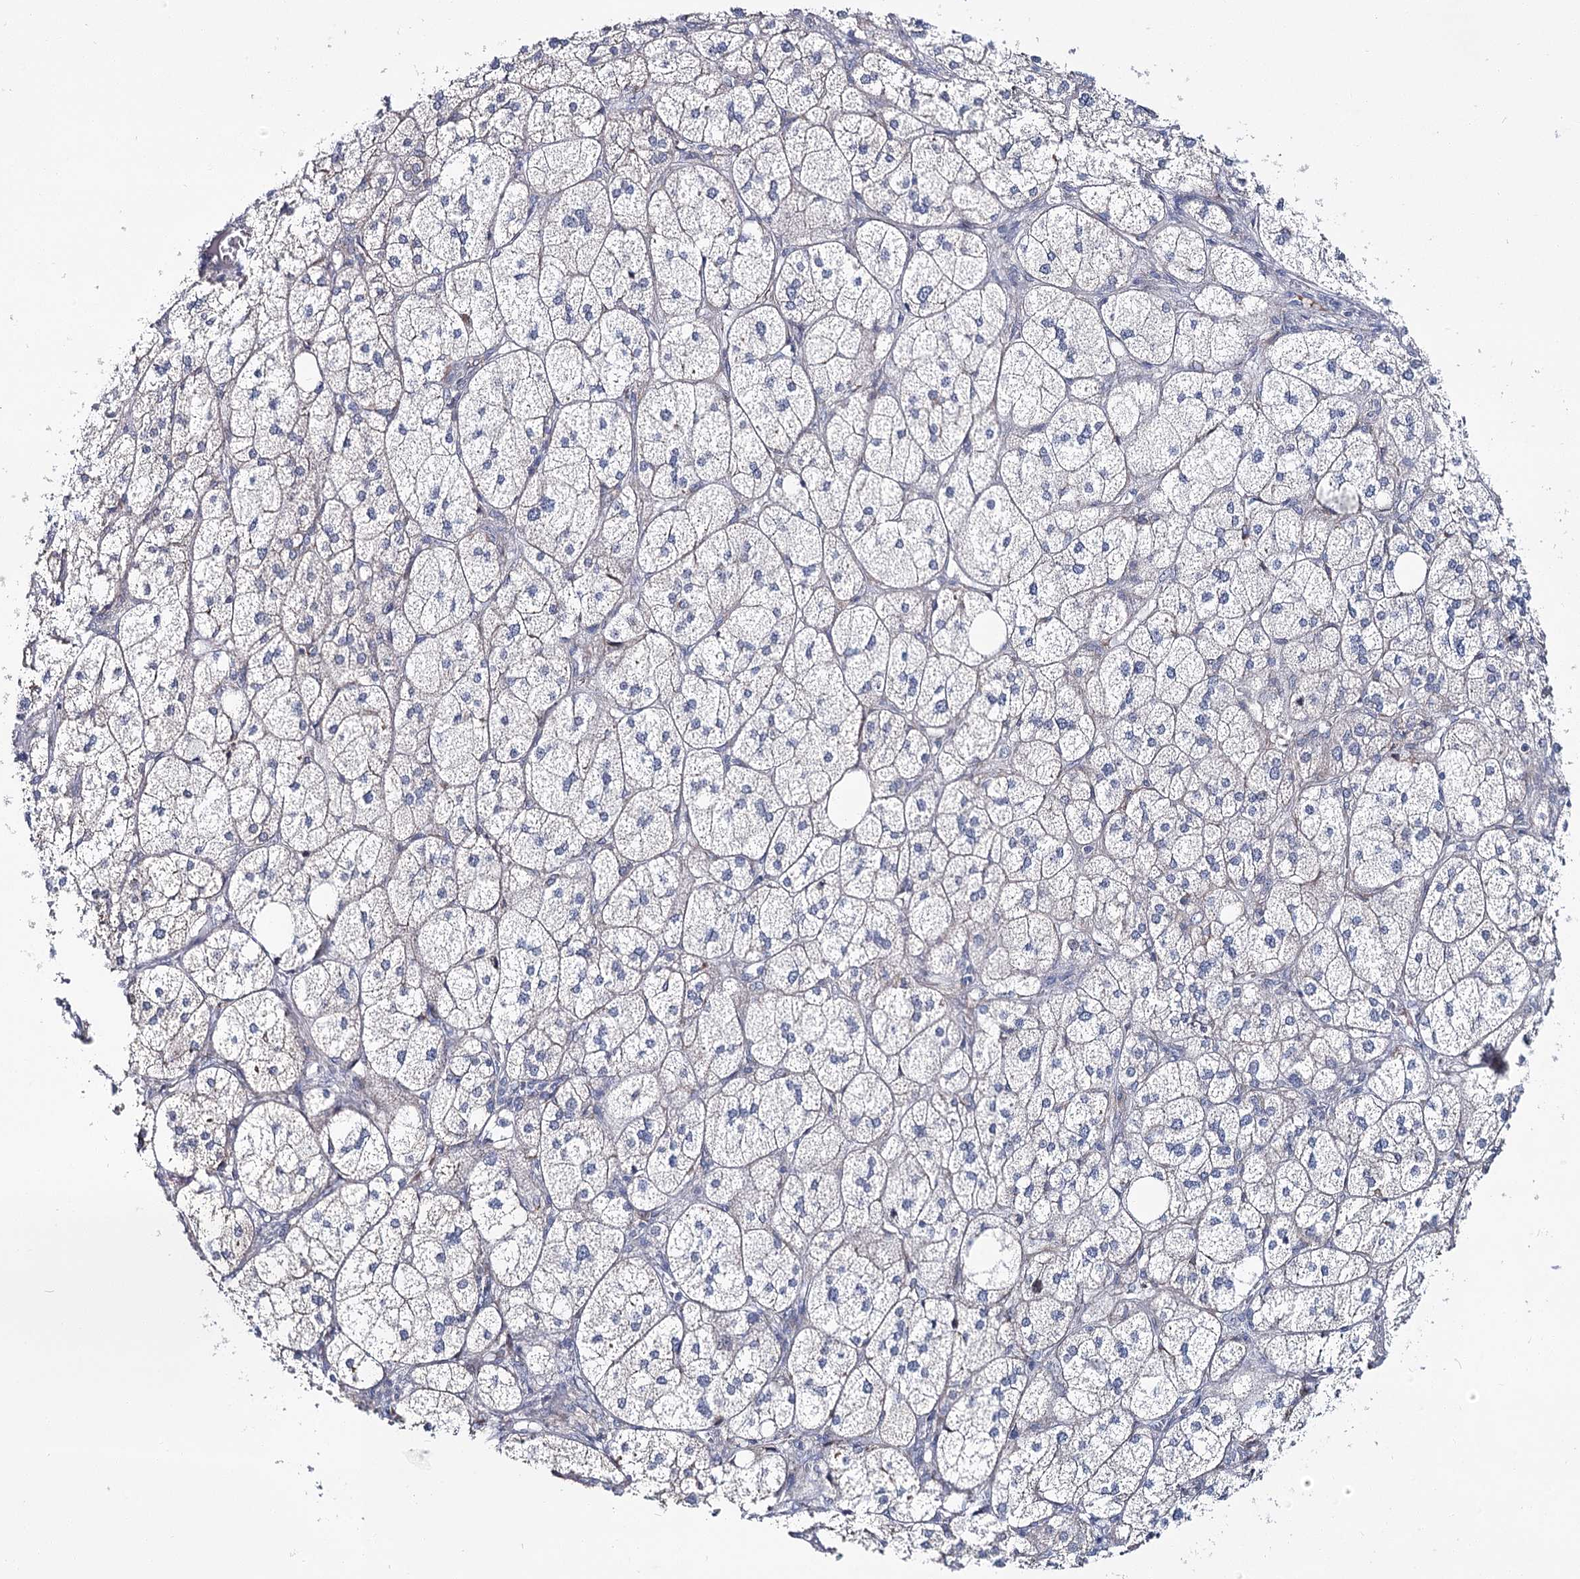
{"staining": {"intensity": "moderate", "quantity": "<25%", "location": "cytoplasmic/membranous,nuclear"}, "tissue": "adrenal gland", "cell_type": "Glandular cells", "image_type": "normal", "snomed": [{"axis": "morphology", "description": "Normal tissue, NOS"}, {"axis": "topography", "description": "Adrenal gland"}], "caption": "Human adrenal gland stained for a protein (brown) displays moderate cytoplasmic/membranous,nuclear positive staining in approximately <25% of glandular cells.", "gene": "CPLANE1", "patient": {"sex": "female", "age": 61}}